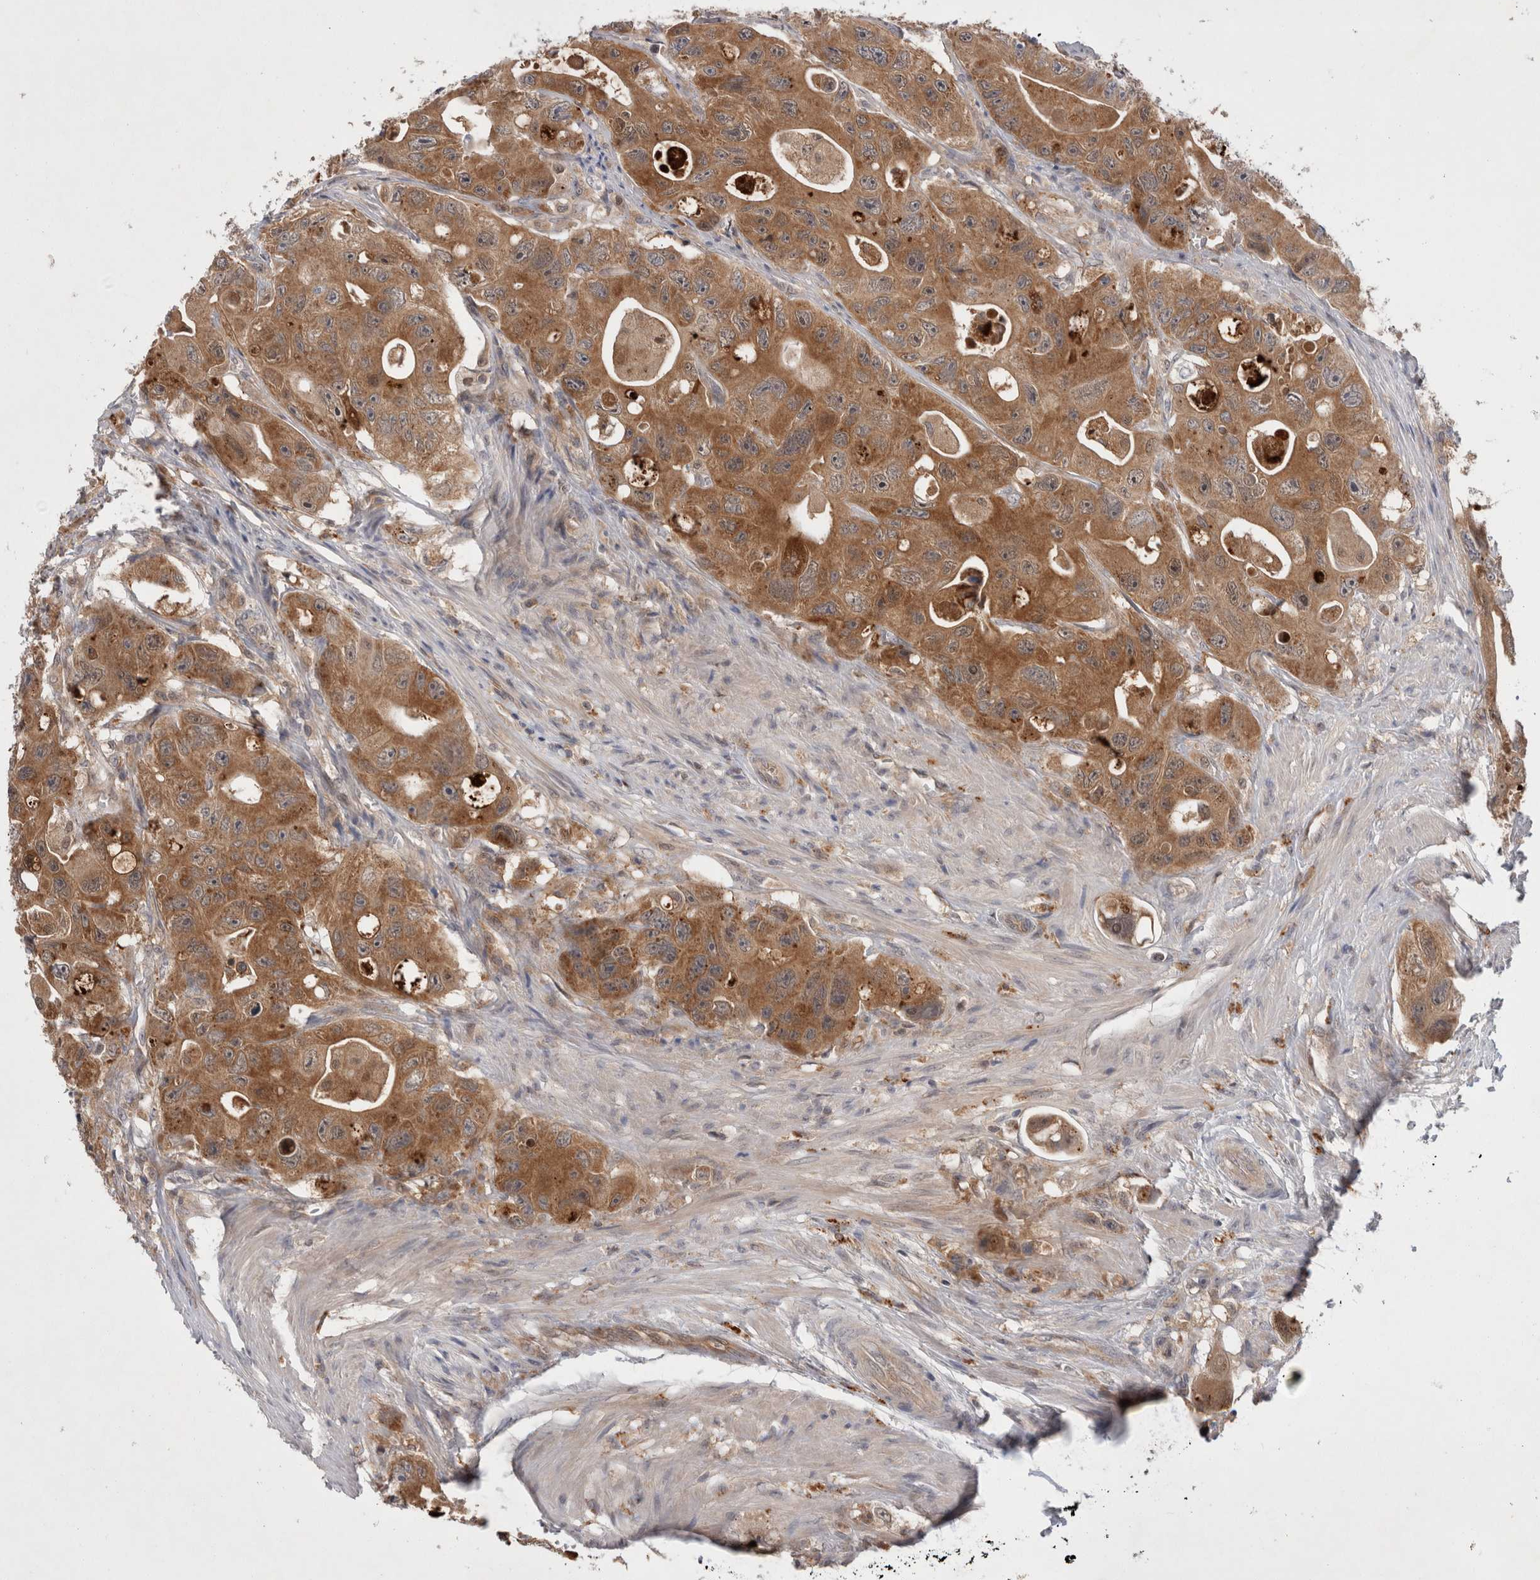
{"staining": {"intensity": "moderate", "quantity": ">75%", "location": "cytoplasmic/membranous"}, "tissue": "colorectal cancer", "cell_type": "Tumor cells", "image_type": "cancer", "snomed": [{"axis": "morphology", "description": "Adenocarcinoma, NOS"}, {"axis": "topography", "description": "Colon"}], "caption": "This photomicrograph exhibits immunohistochemistry (IHC) staining of human colorectal cancer, with medium moderate cytoplasmic/membranous positivity in about >75% of tumor cells.", "gene": "MRPL37", "patient": {"sex": "female", "age": 46}}